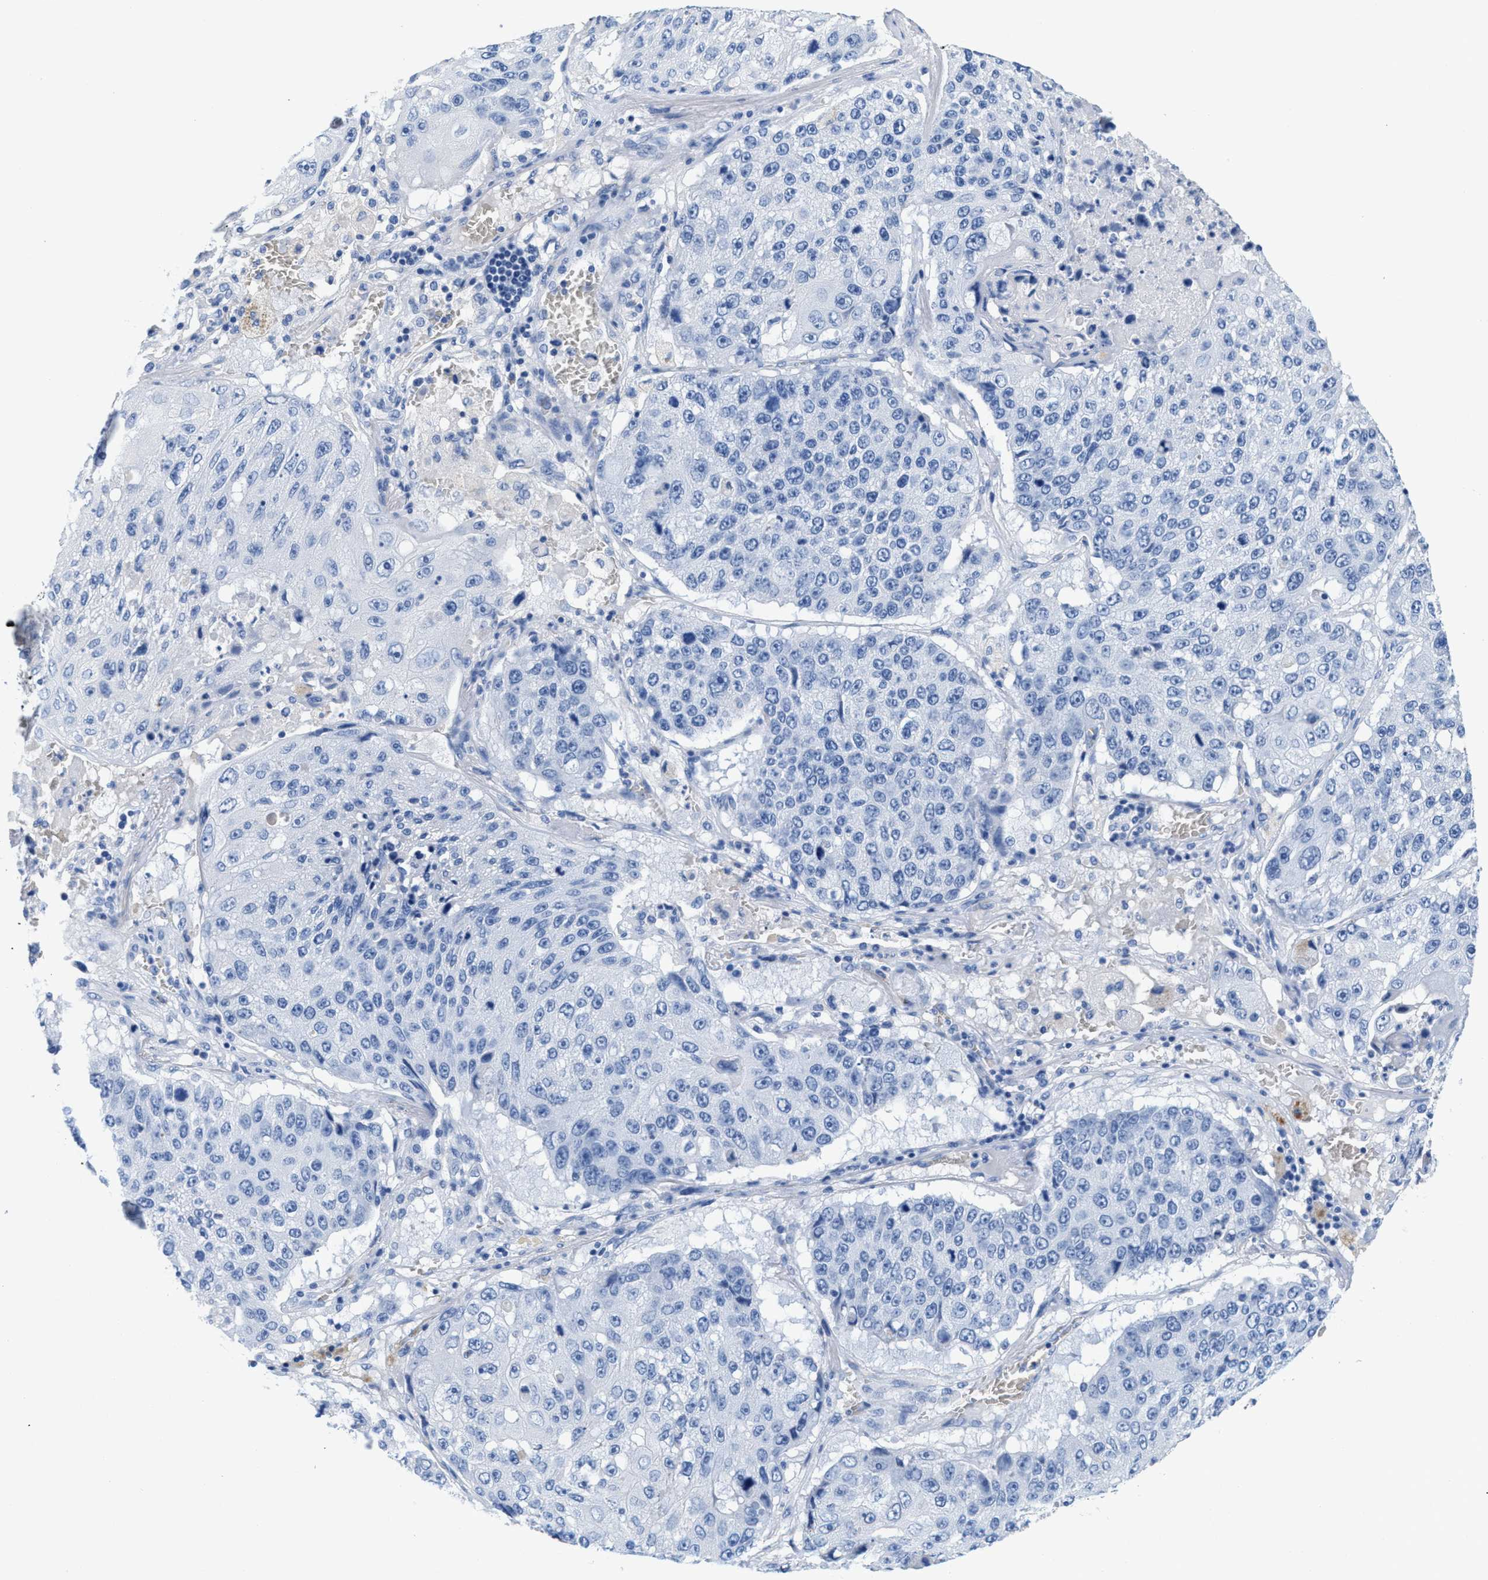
{"staining": {"intensity": "negative", "quantity": "none", "location": "none"}, "tissue": "lung cancer", "cell_type": "Tumor cells", "image_type": "cancer", "snomed": [{"axis": "morphology", "description": "Squamous cell carcinoma, NOS"}, {"axis": "topography", "description": "Lung"}], "caption": "Photomicrograph shows no protein positivity in tumor cells of squamous cell carcinoma (lung) tissue. (Stains: DAB immunohistochemistry with hematoxylin counter stain, Microscopy: brightfield microscopy at high magnification).", "gene": "SLFN13", "patient": {"sex": "male", "age": 61}}